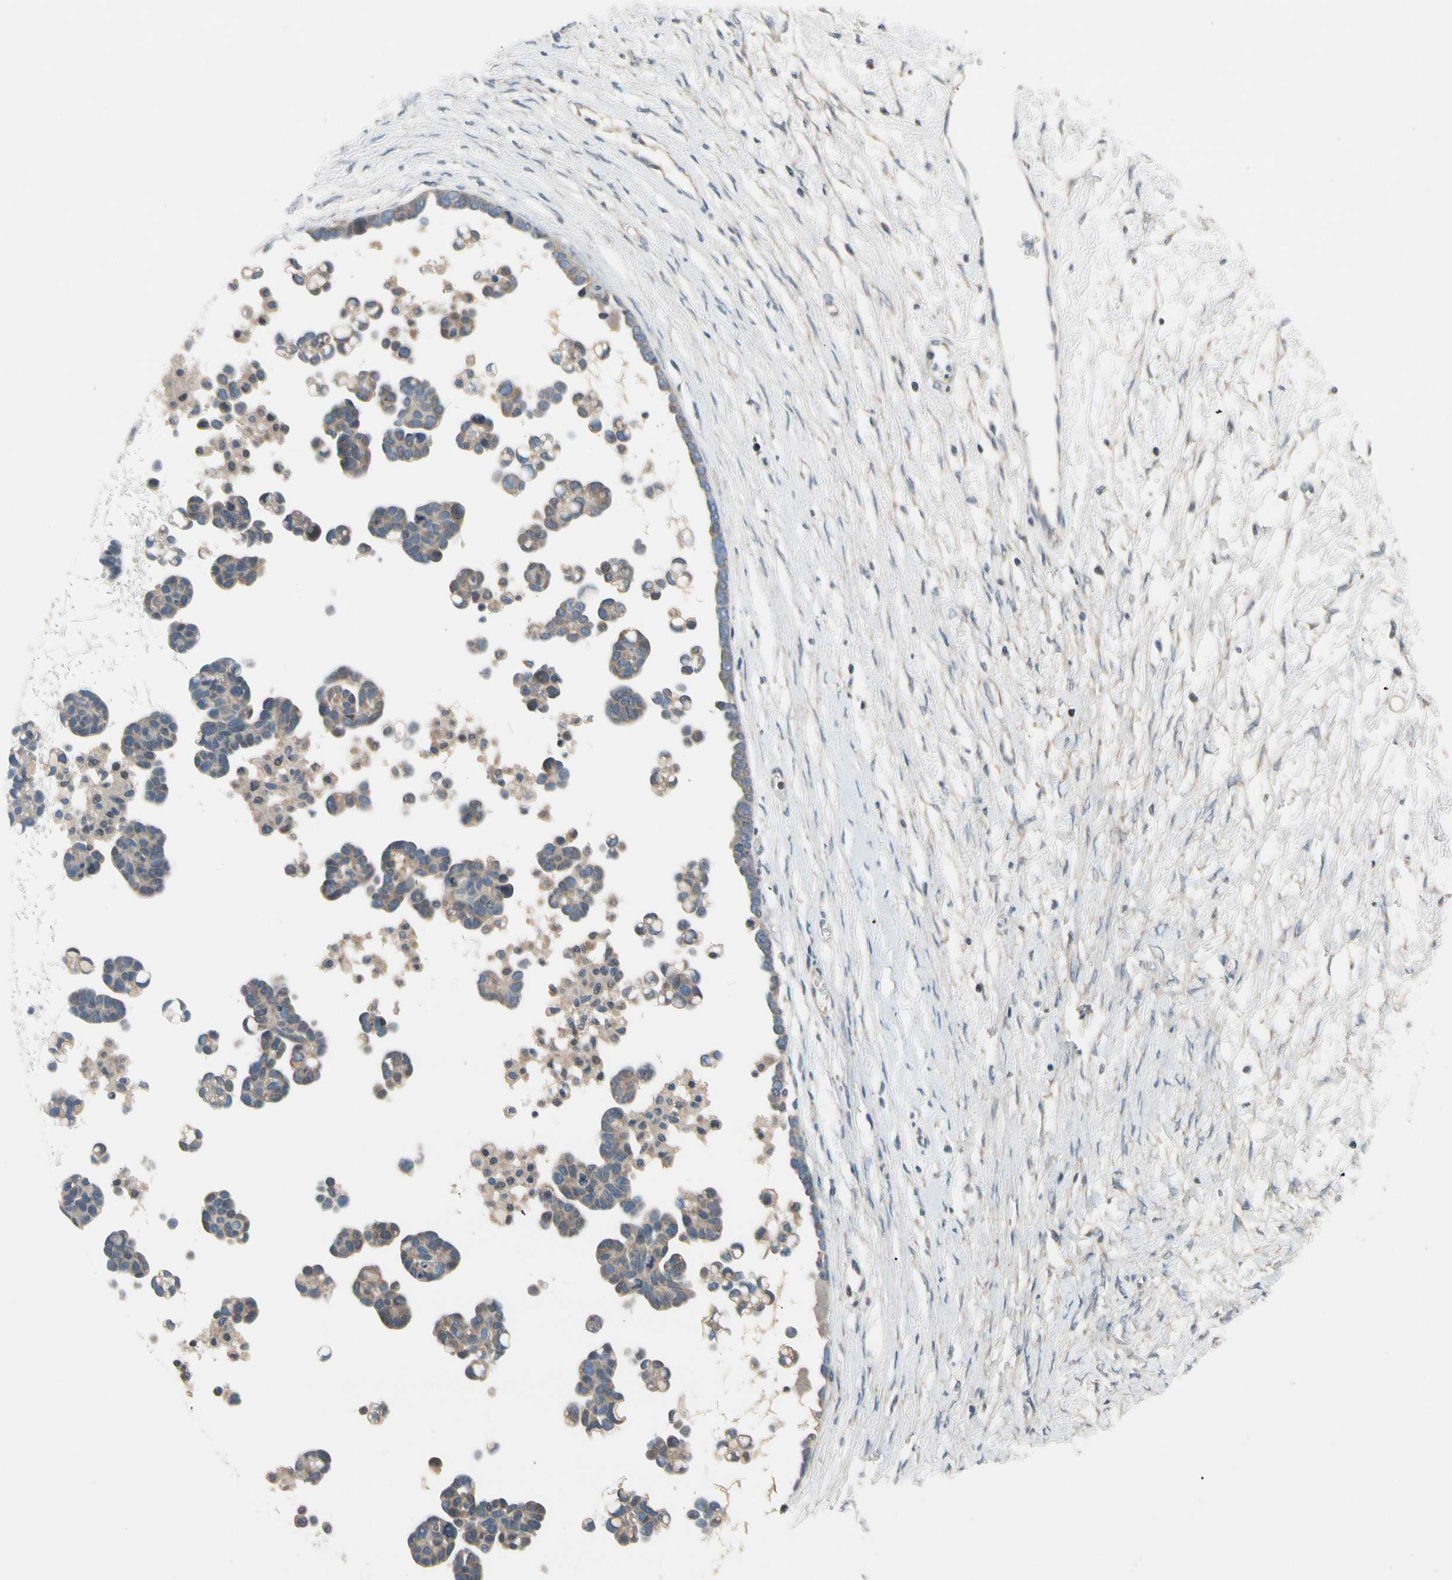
{"staining": {"intensity": "weak", "quantity": ">75%", "location": "cytoplasmic/membranous"}, "tissue": "ovarian cancer", "cell_type": "Tumor cells", "image_type": "cancer", "snomed": [{"axis": "morphology", "description": "Cystadenocarcinoma, serous, NOS"}, {"axis": "topography", "description": "Ovary"}], "caption": "Immunohistochemistry (IHC) of ovarian cancer (serous cystadenocarcinoma) demonstrates low levels of weak cytoplasmic/membranous staining in about >75% of tumor cells.", "gene": "PIP5K1B", "patient": {"sex": "female", "age": 54}}